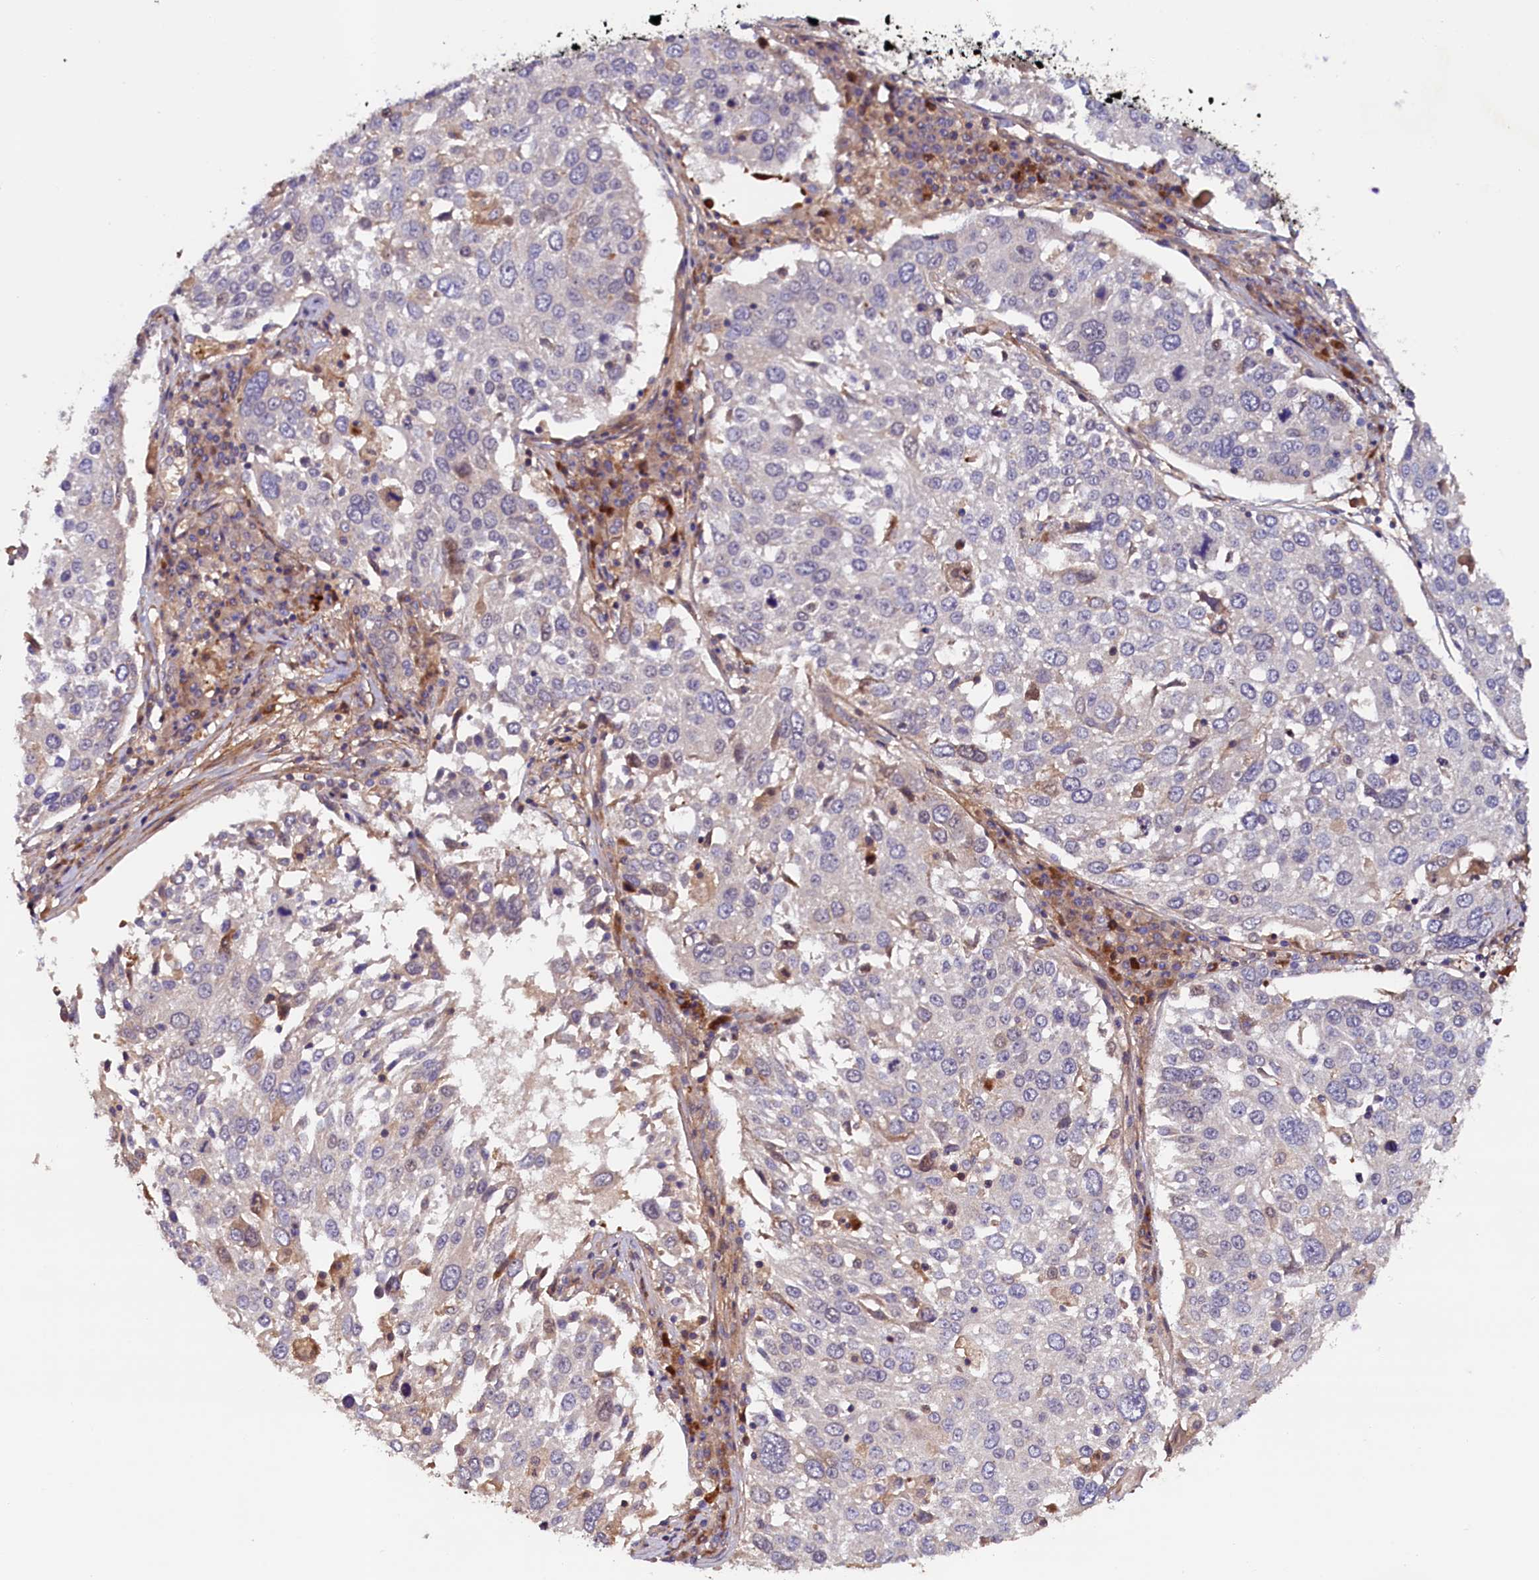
{"staining": {"intensity": "negative", "quantity": "none", "location": "none"}, "tissue": "lung cancer", "cell_type": "Tumor cells", "image_type": "cancer", "snomed": [{"axis": "morphology", "description": "Squamous cell carcinoma, NOS"}, {"axis": "topography", "description": "Lung"}], "caption": "High power microscopy photomicrograph of an IHC image of squamous cell carcinoma (lung), revealing no significant expression in tumor cells.", "gene": "DUOXA1", "patient": {"sex": "male", "age": 65}}